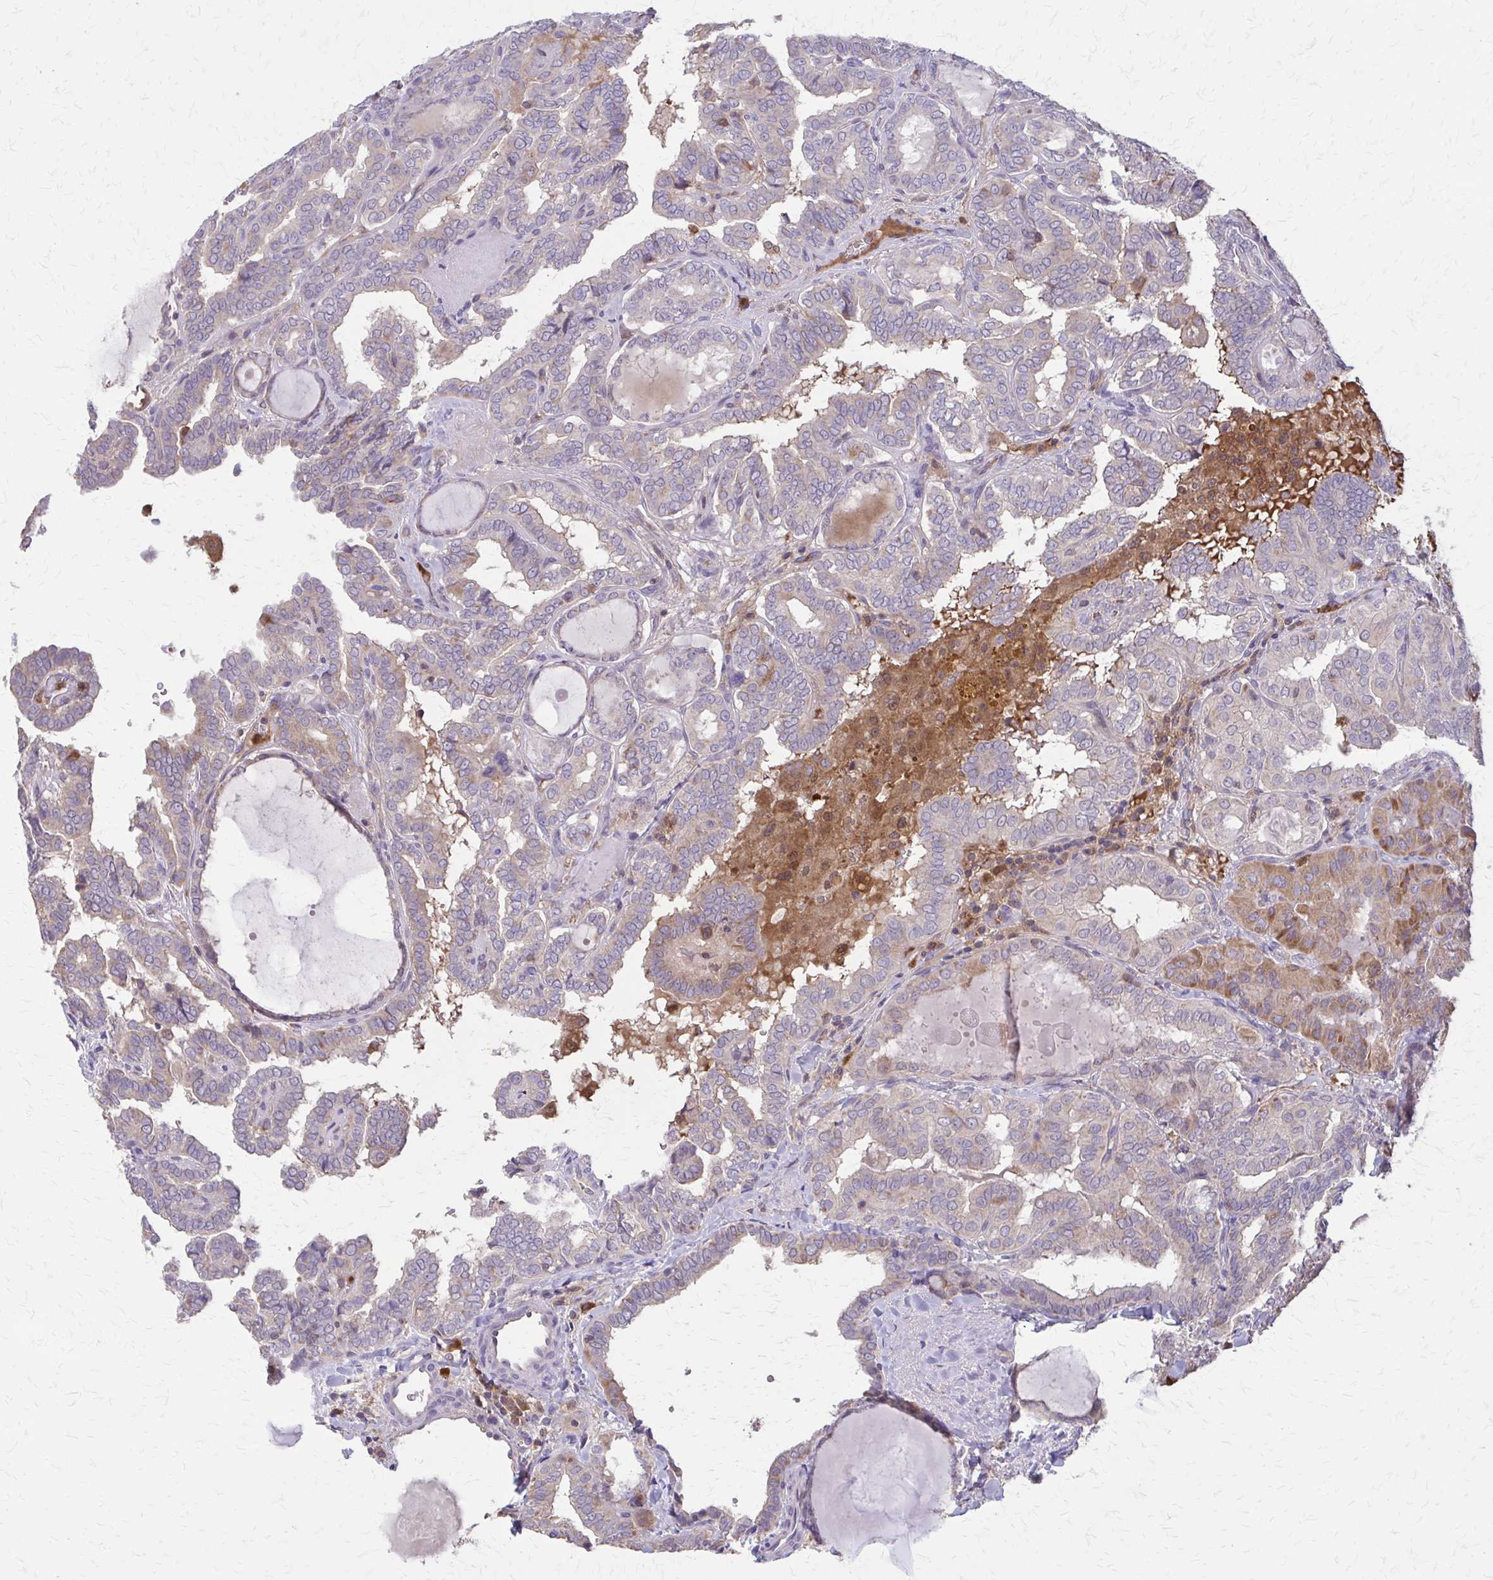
{"staining": {"intensity": "weak", "quantity": "<25%", "location": "cytoplasmic/membranous"}, "tissue": "thyroid cancer", "cell_type": "Tumor cells", "image_type": "cancer", "snomed": [{"axis": "morphology", "description": "Papillary adenocarcinoma, NOS"}, {"axis": "topography", "description": "Thyroid gland"}], "caption": "Immunohistochemistry (IHC) image of human papillary adenocarcinoma (thyroid) stained for a protein (brown), which shows no expression in tumor cells. Nuclei are stained in blue.", "gene": "NRBF2", "patient": {"sex": "female", "age": 46}}